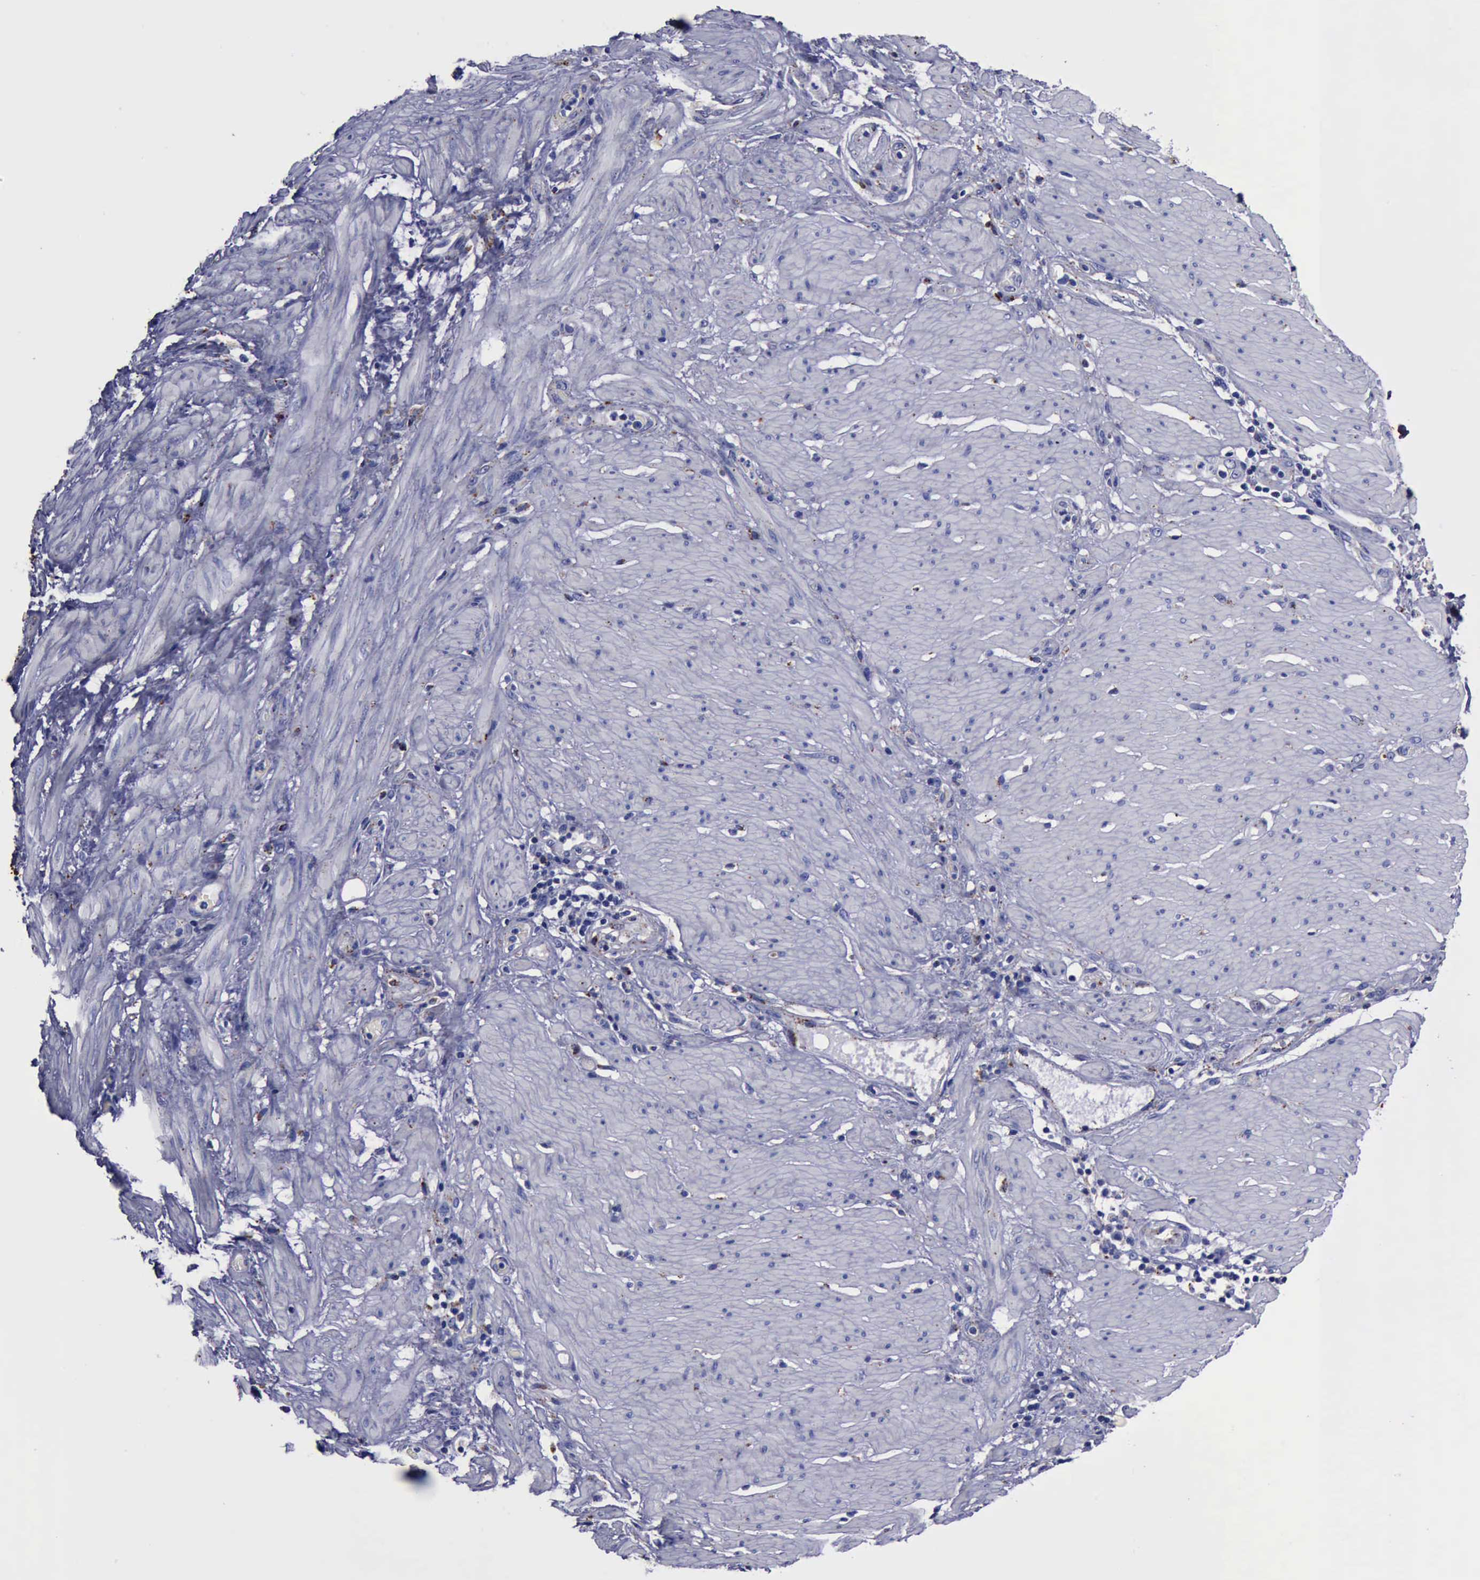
{"staining": {"intensity": "weak", "quantity": "<25%", "location": "cytoplasmic/membranous"}, "tissue": "stomach cancer", "cell_type": "Tumor cells", "image_type": "cancer", "snomed": [{"axis": "morphology", "description": "Adenocarcinoma, NOS"}, {"axis": "topography", "description": "Stomach, lower"}], "caption": "The image reveals no significant staining in tumor cells of stomach cancer (adenocarcinoma).", "gene": "CTSD", "patient": {"sex": "male", "age": 88}}